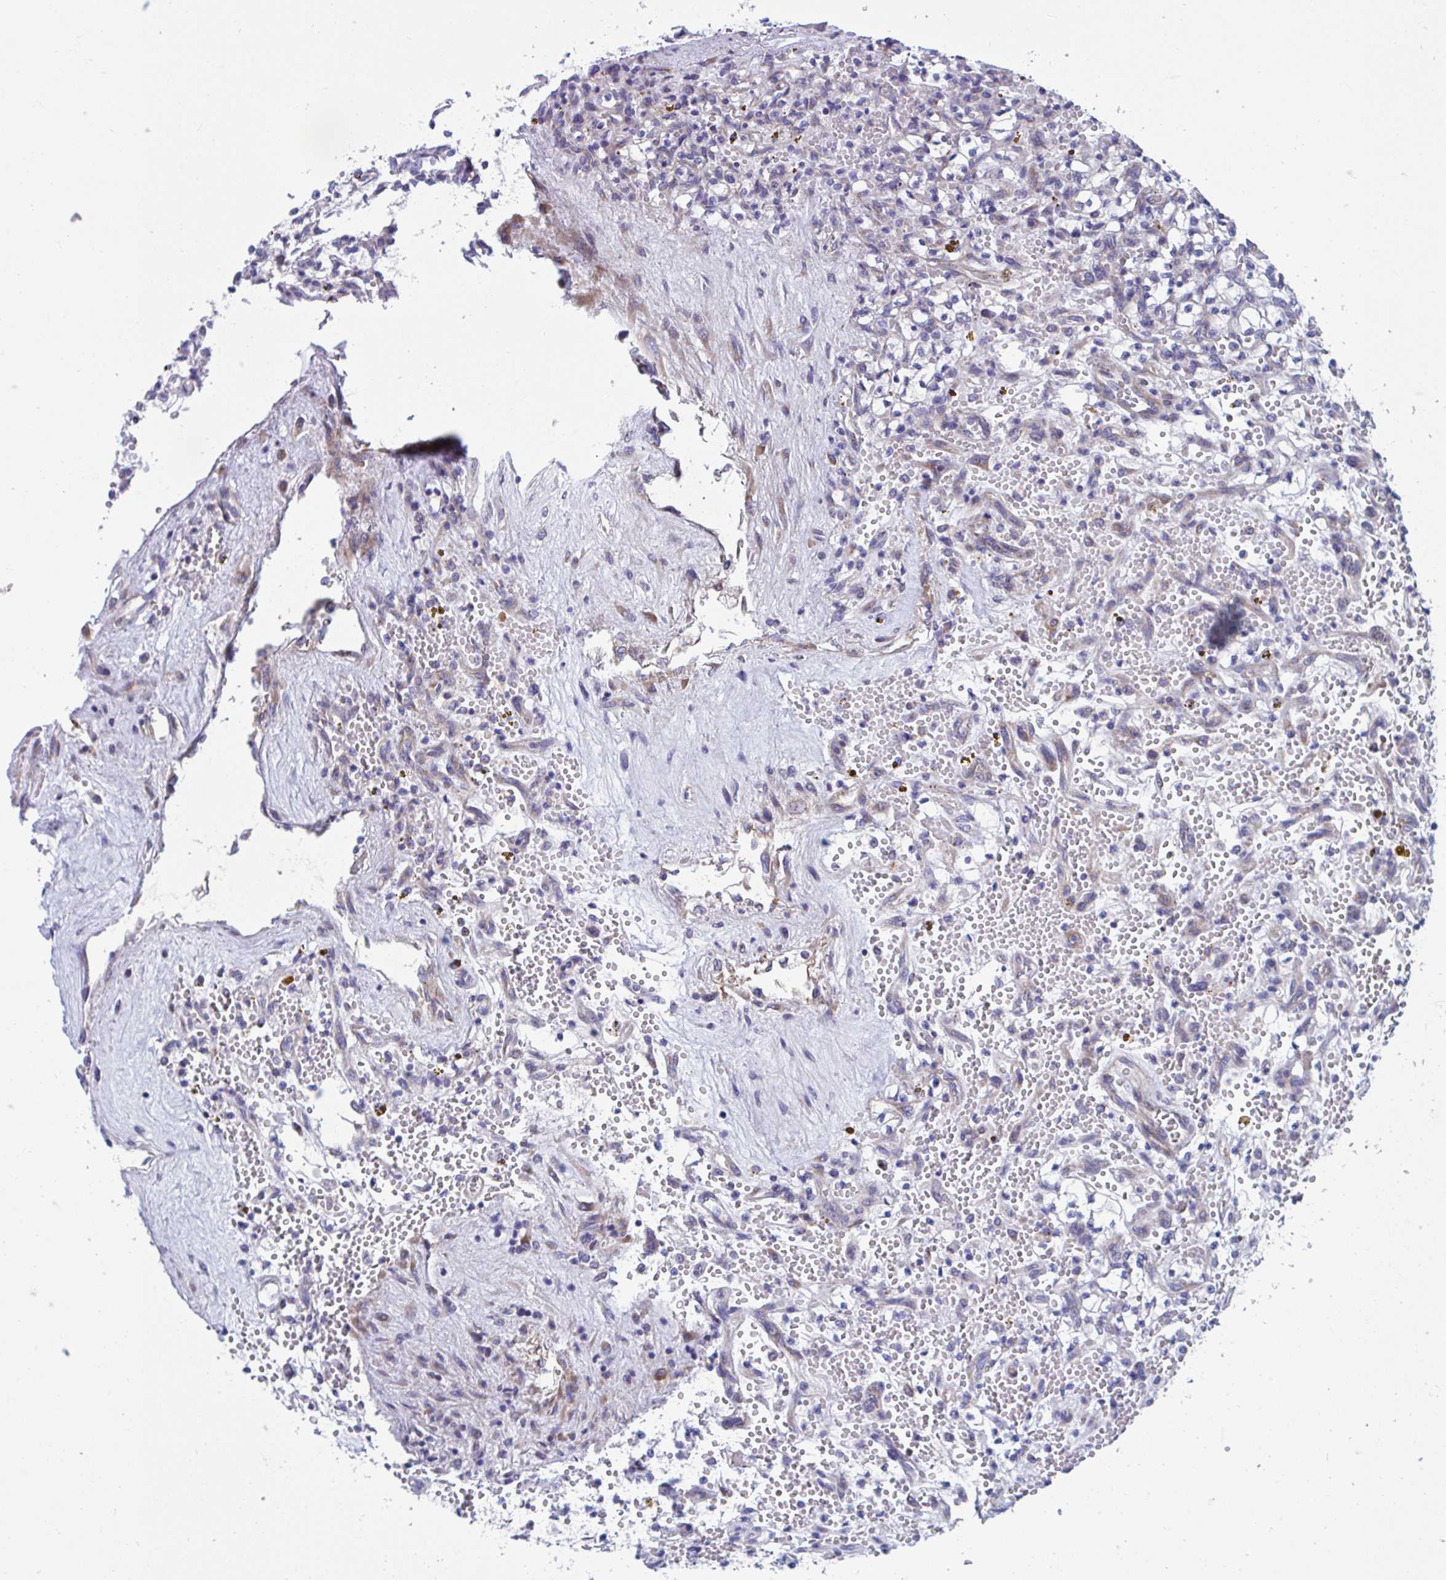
{"staining": {"intensity": "negative", "quantity": "none", "location": "none"}, "tissue": "renal cancer", "cell_type": "Tumor cells", "image_type": "cancer", "snomed": [{"axis": "morphology", "description": "Adenocarcinoma, NOS"}, {"axis": "topography", "description": "Kidney"}], "caption": "An immunohistochemistry (IHC) image of renal cancer (adenocarcinoma) is shown. There is no staining in tumor cells of renal cancer (adenocarcinoma).", "gene": "WBP1", "patient": {"sex": "female", "age": 64}}